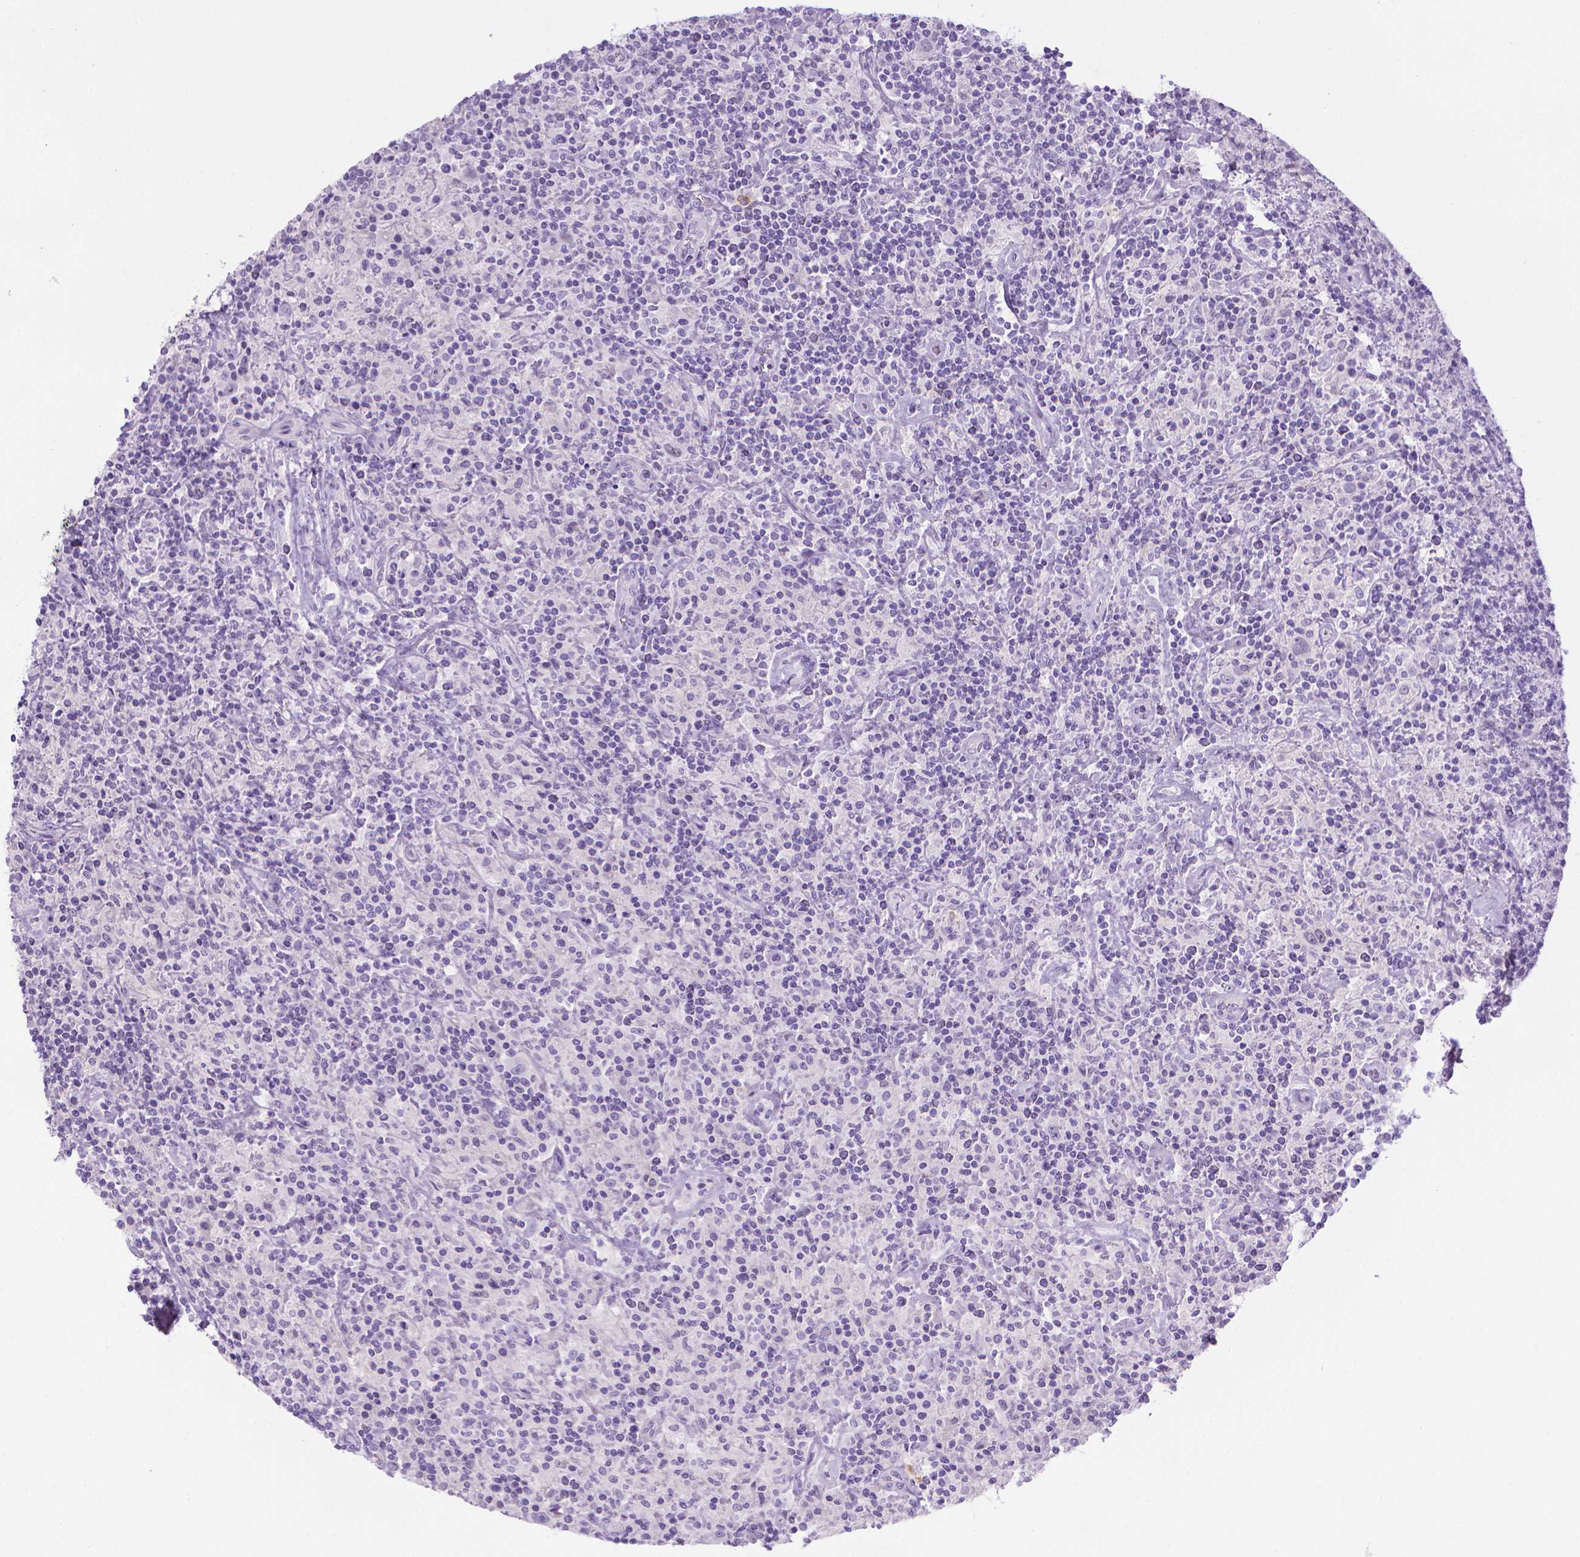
{"staining": {"intensity": "negative", "quantity": "none", "location": "none"}, "tissue": "lymphoma", "cell_type": "Tumor cells", "image_type": "cancer", "snomed": [{"axis": "morphology", "description": "Hodgkin's disease, NOS"}, {"axis": "topography", "description": "Lymph node"}], "caption": "Immunohistochemistry micrograph of human Hodgkin's disease stained for a protein (brown), which displays no staining in tumor cells.", "gene": "SPAG6", "patient": {"sex": "male", "age": 70}}